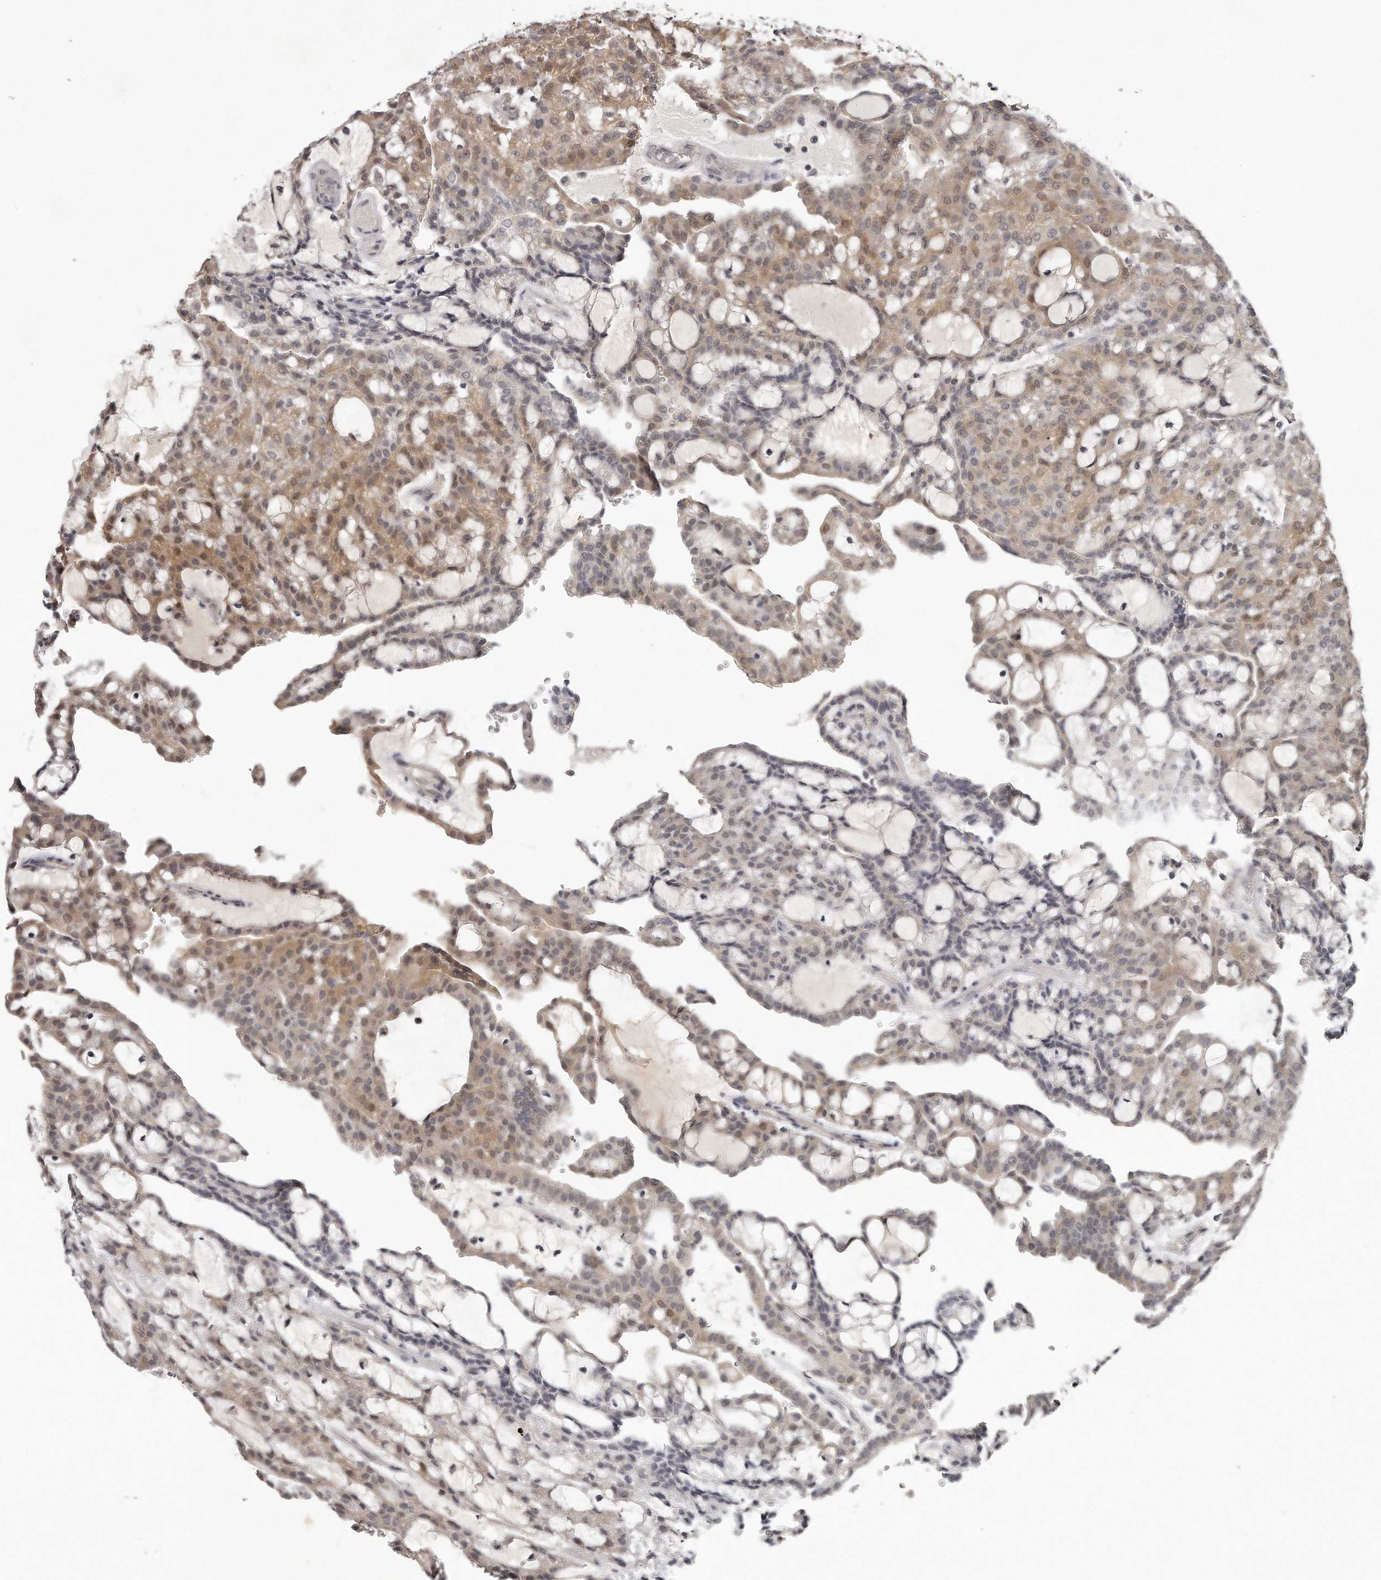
{"staining": {"intensity": "moderate", "quantity": ">75%", "location": "cytoplasmic/membranous,nuclear"}, "tissue": "renal cancer", "cell_type": "Tumor cells", "image_type": "cancer", "snomed": [{"axis": "morphology", "description": "Adenocarcinoma, NOS"}, {"axis": "topography", "description": "Kidney"}], "caption": "A brown stain shows moderate cytoplasmic/membranous and nuclear staining of a protein in renal cancer (adenocarcinoma) tumor cells. (DAB IHC, brown staining for protein, blue staining for nuclei).", "gene": "GGCT", "patient": {"sex": "male", "age": 63}}